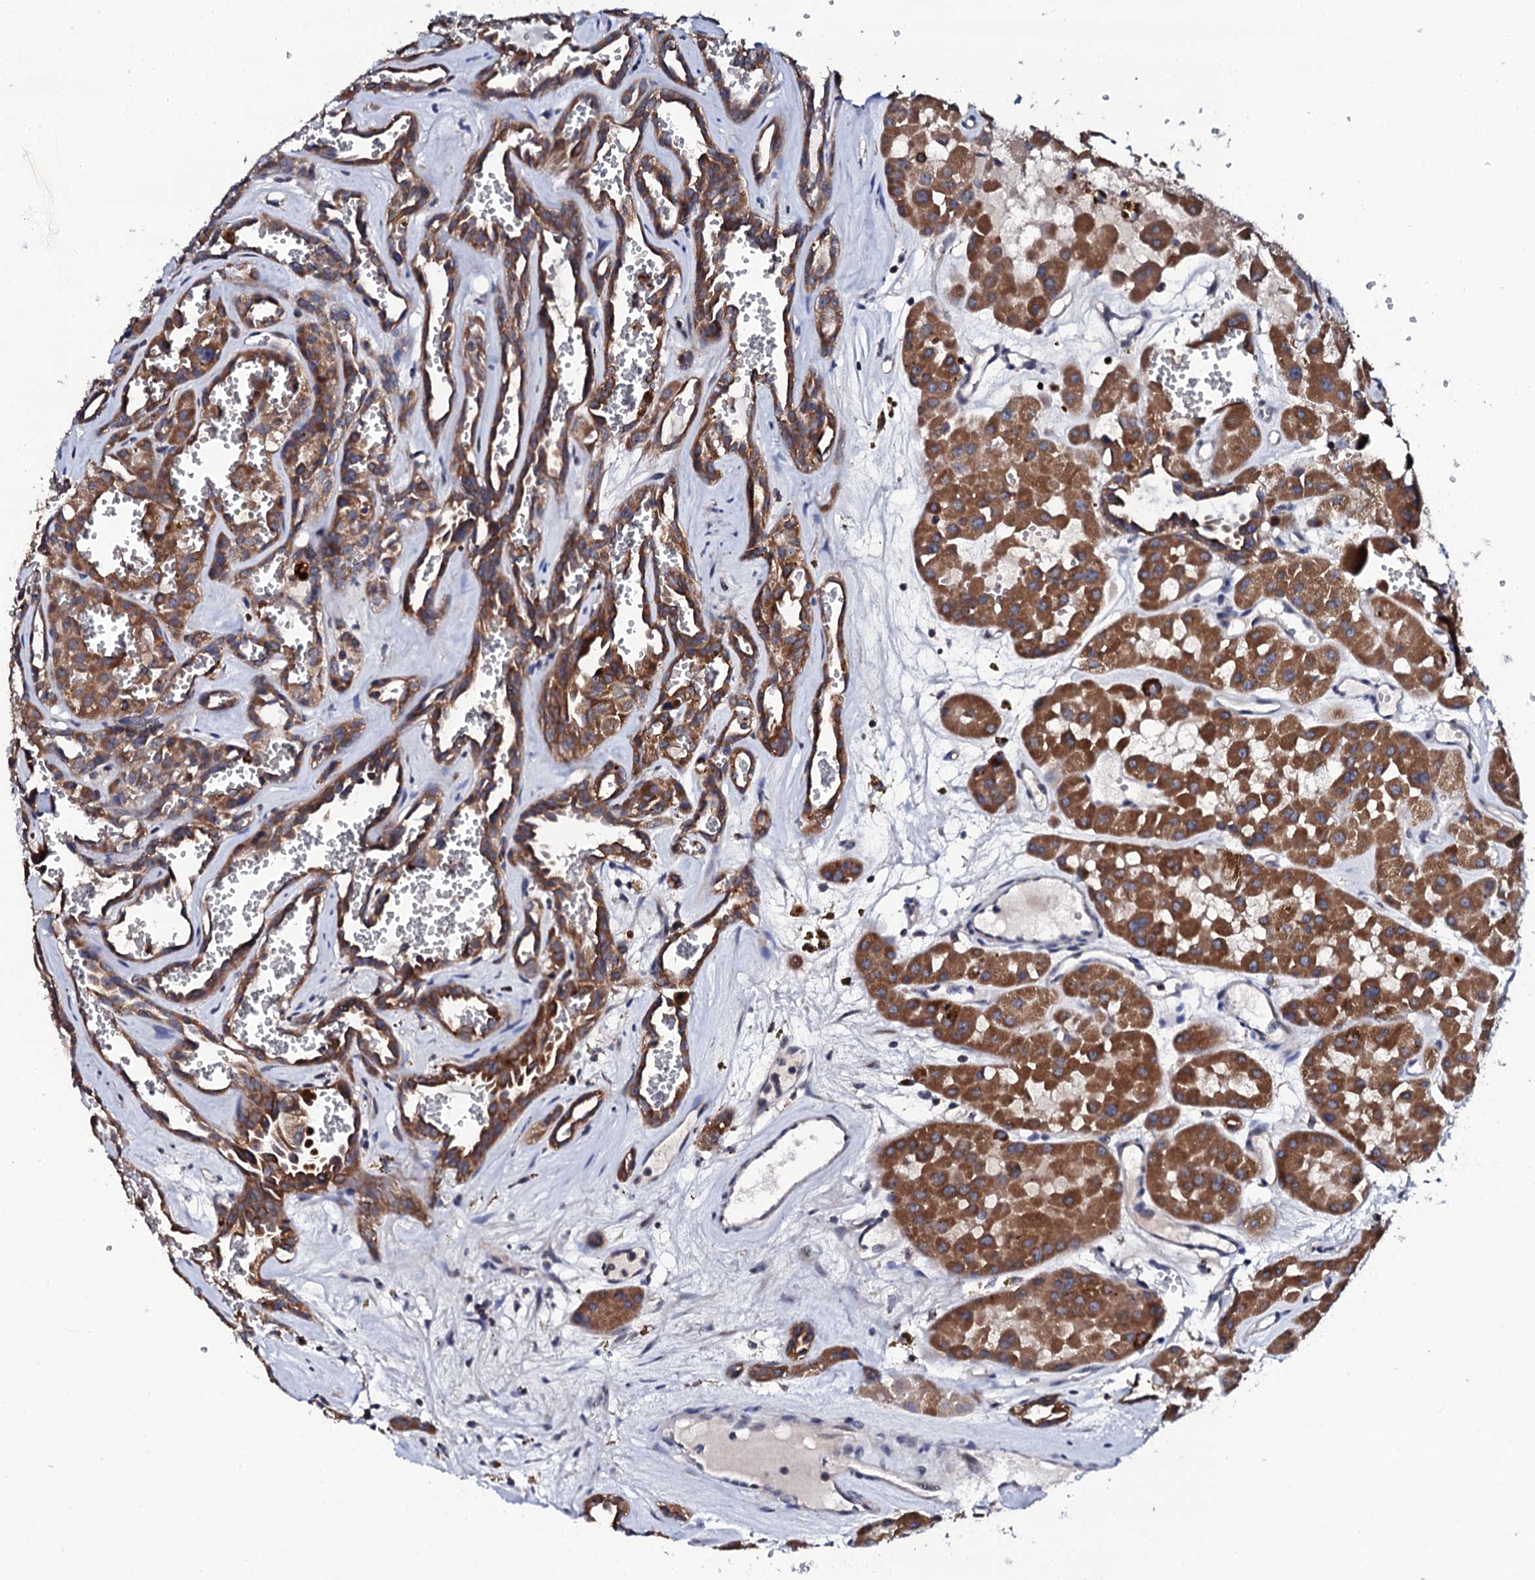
{"staining": {"intensity": "strong", "quantity": ">75%", "location": "cytoplasmic/membranous"}, "tissue": "renal cancer", "cell_type": "Tumor cells", "image_type": "cancer", "snomed": [{"axis": "morphology", "description": "Carcinoma, NOS"}, {"axis": "topography", "description": "Kidney"}], "caption": "This is a micrograph of immunohistochemistry staining of renal cancer, which shows strong positivity in the cytoplasmic/membranous of tumor cells.", "gene": "COG4", "patient": {"sex": "female", "age": 75}}